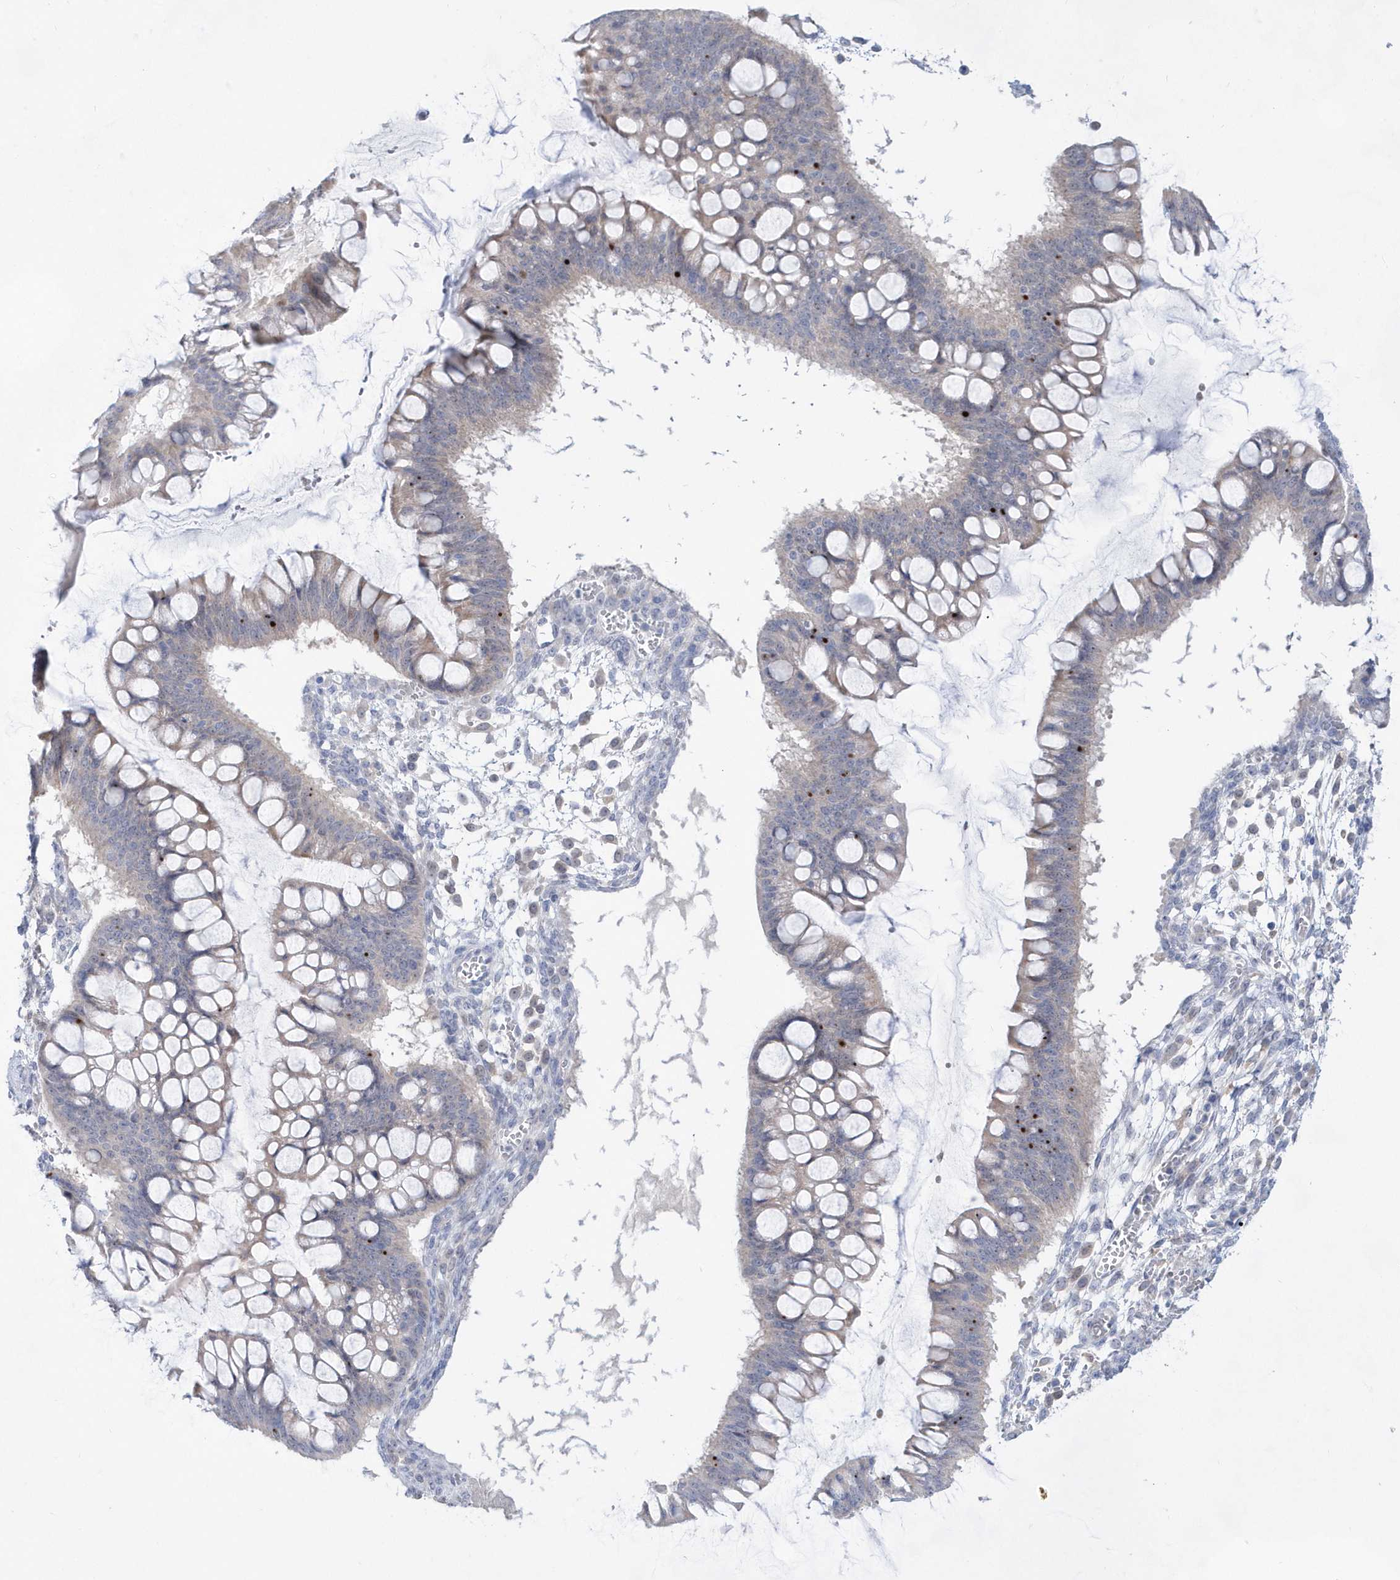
{"staining": {"intensity": "weak", "quantity": "<25%", "location": "cytoplasmic/membranous"}, "tissue": "ovarian cancer", "cell_type": "Tumor cells", "image_type": "cancer", "snomed": [{"axis": "morphology", "description": "Cystadenocarcinoma, mucinous, NOS"}, {"axis": "topography", "description": "Ovary"}], "caption": "The IHC micrograph has no significant positivity in tumor cells of ovarian cancer tissue.", "gene": "BDH2", "patient": {"sex": "female", "age": 73}}